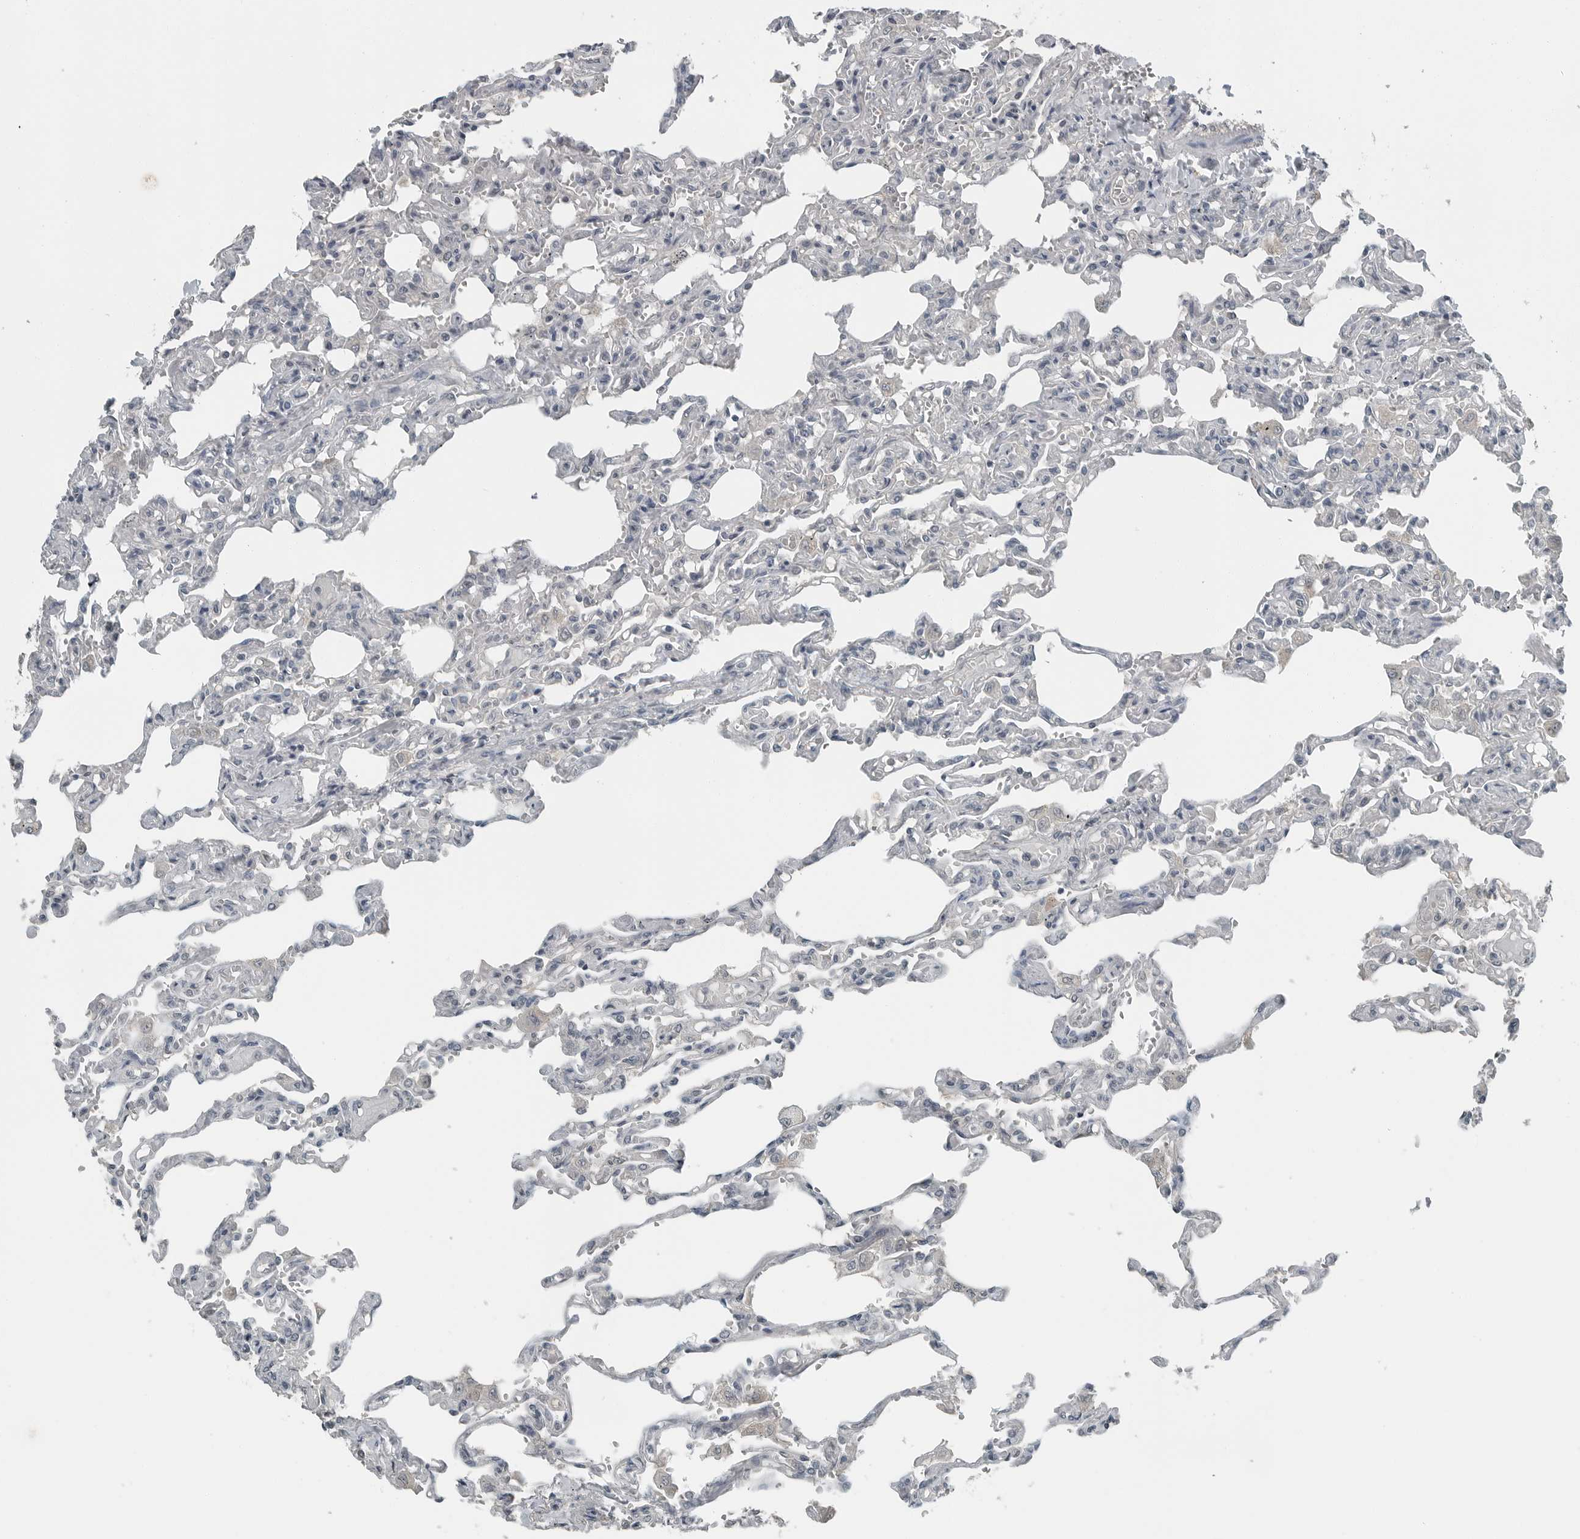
{"staining": {"intensity": "negative", "quantity": "none", "location": "none"}, "tissue": "lung", "cell_type": "Alveolar cells", "image_type": "normal", "snomed": [{"axis": "morphology", "description": "Normal tissue, NOS"}, {"axis": "topography", "description": "Lung"}], "caption": "The immunohistochemistry histopathology image has no significant positivity in alveolar cells of lung.", "gene": "ENSG00000286112", "patient": {"sex": "male", "age": 21}}